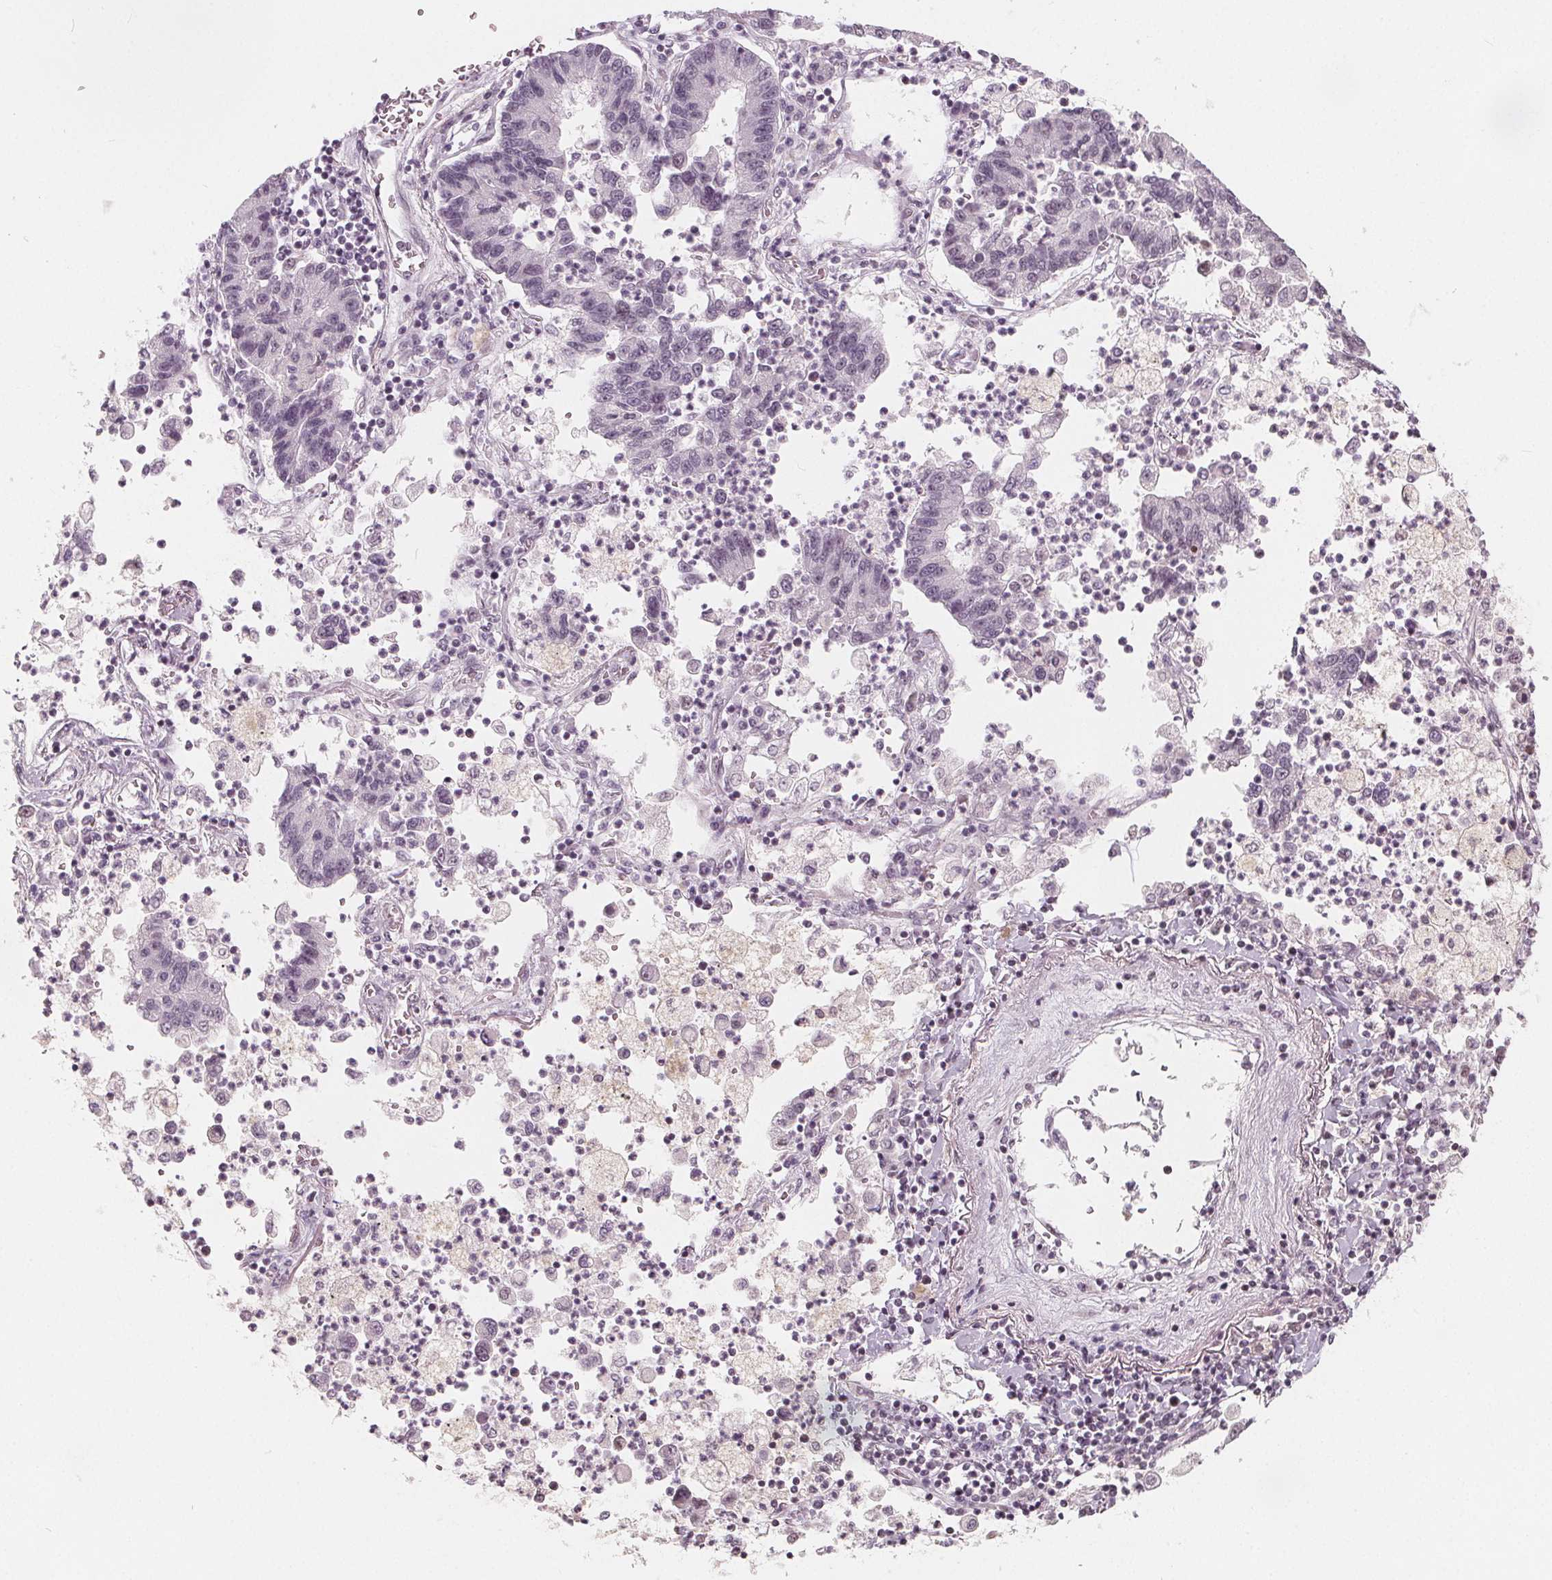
{"staining": {"intensity": "negative", "quantity": "none", "location": "none"}, "tissue": "lung cancer", "cell_type": "Tumor cells", "image_type": "cancer", "snomed": [{"axis": "morphology", "description": "Adenocarcinoma, NOS"}, {"axis": "topography", "description": "Lung"}], "caption": "Micrograph shows no protein staining in tumor cells of lung cancer (adenocarcinoma) tissue. (DAB immunohistochemistry (IHC), high magnification).", "gene": "NUP210L", "patient": {"sex": "female", "age": 57}}